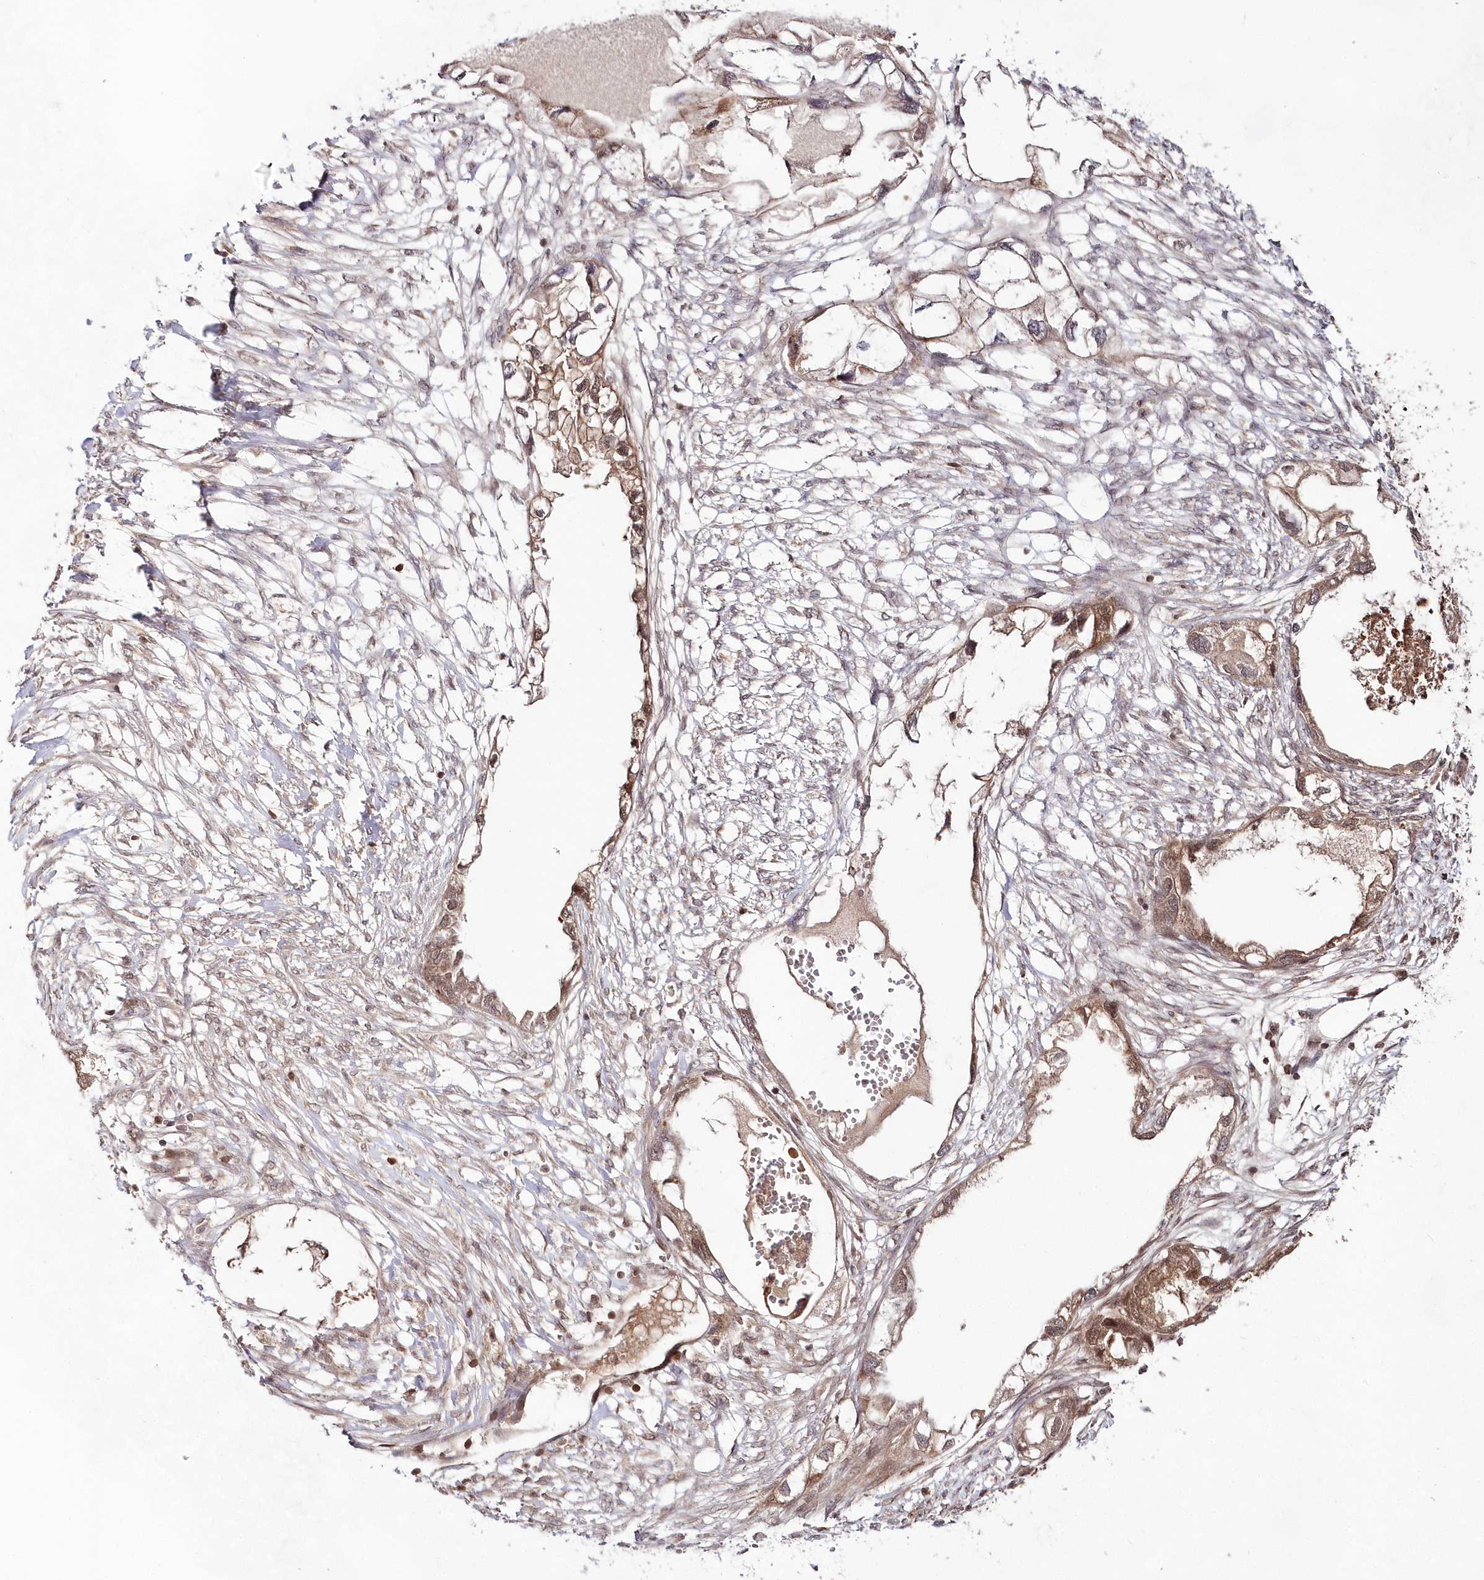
{"staining": {"intensity": "moderate", "quantity": ">75%", "location": "cytoplasmic/membranous,nuclear"}, "tissue": "endometrial cancer", "cell_type": "Tumor cells", "image_type": "cancer", "snomed": [{"axis": "morphology", "description": "Adenocarcinoma, NOS"}, {"axis": "morphology", "description": "Adenocarcinoma, metastatic, NOS"}, {"axis": "topography", "description": "Adipose tissue"}, {"axis": "topography", "description": "Endometrium"}], "caption": "Protein staining of endometrial metastatic adenocarcinoma tissue demonstrates moderate cytoplasmic/membranous and nuclear staining in approximately >75% of tumor cells.", "gene": "IMPA1", "patient": {"sex": "female", "age": 67}}